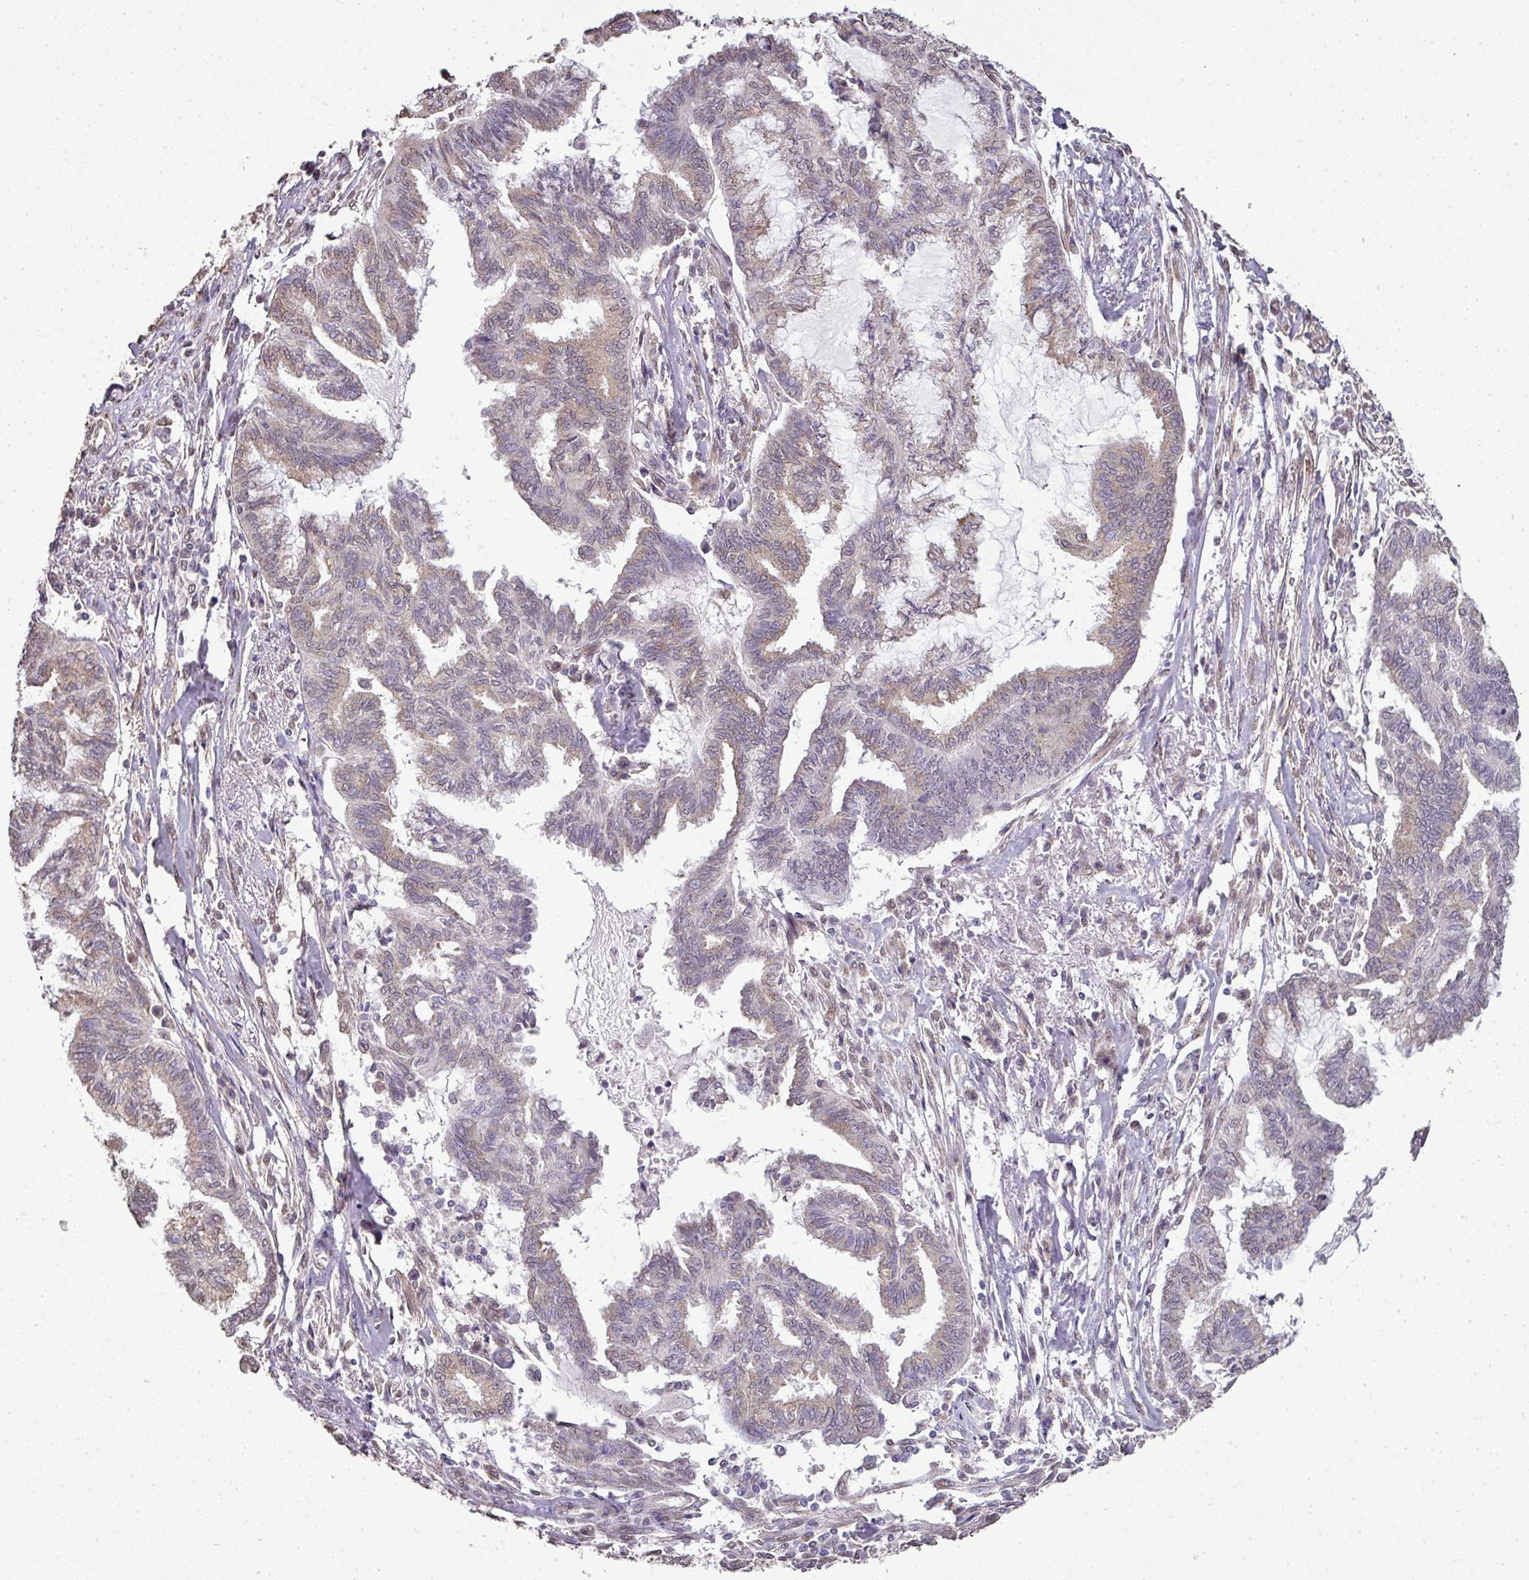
{"staining": {"intensity": "weak", "quantity": "25%-75%", "location": "cytoplasmic/membranous"}, "tissue": "endometrial cancer", "cell_type": "Tumor cells", "image_type": "cancer", "snomed": [{"axis": "morphology", "description": "Adenocarcinoma, NOS"}, {"axis": "topography", "description": "Endometrium"}], "caption": "Protein analysis of endometrial adenocarcinoma tissue displays weak cytoplasmic/membranous expression in approximately 25%-75% of tumor cells.", "gene": "JPH2", "patient": {"sex": "female", "age": 86}}